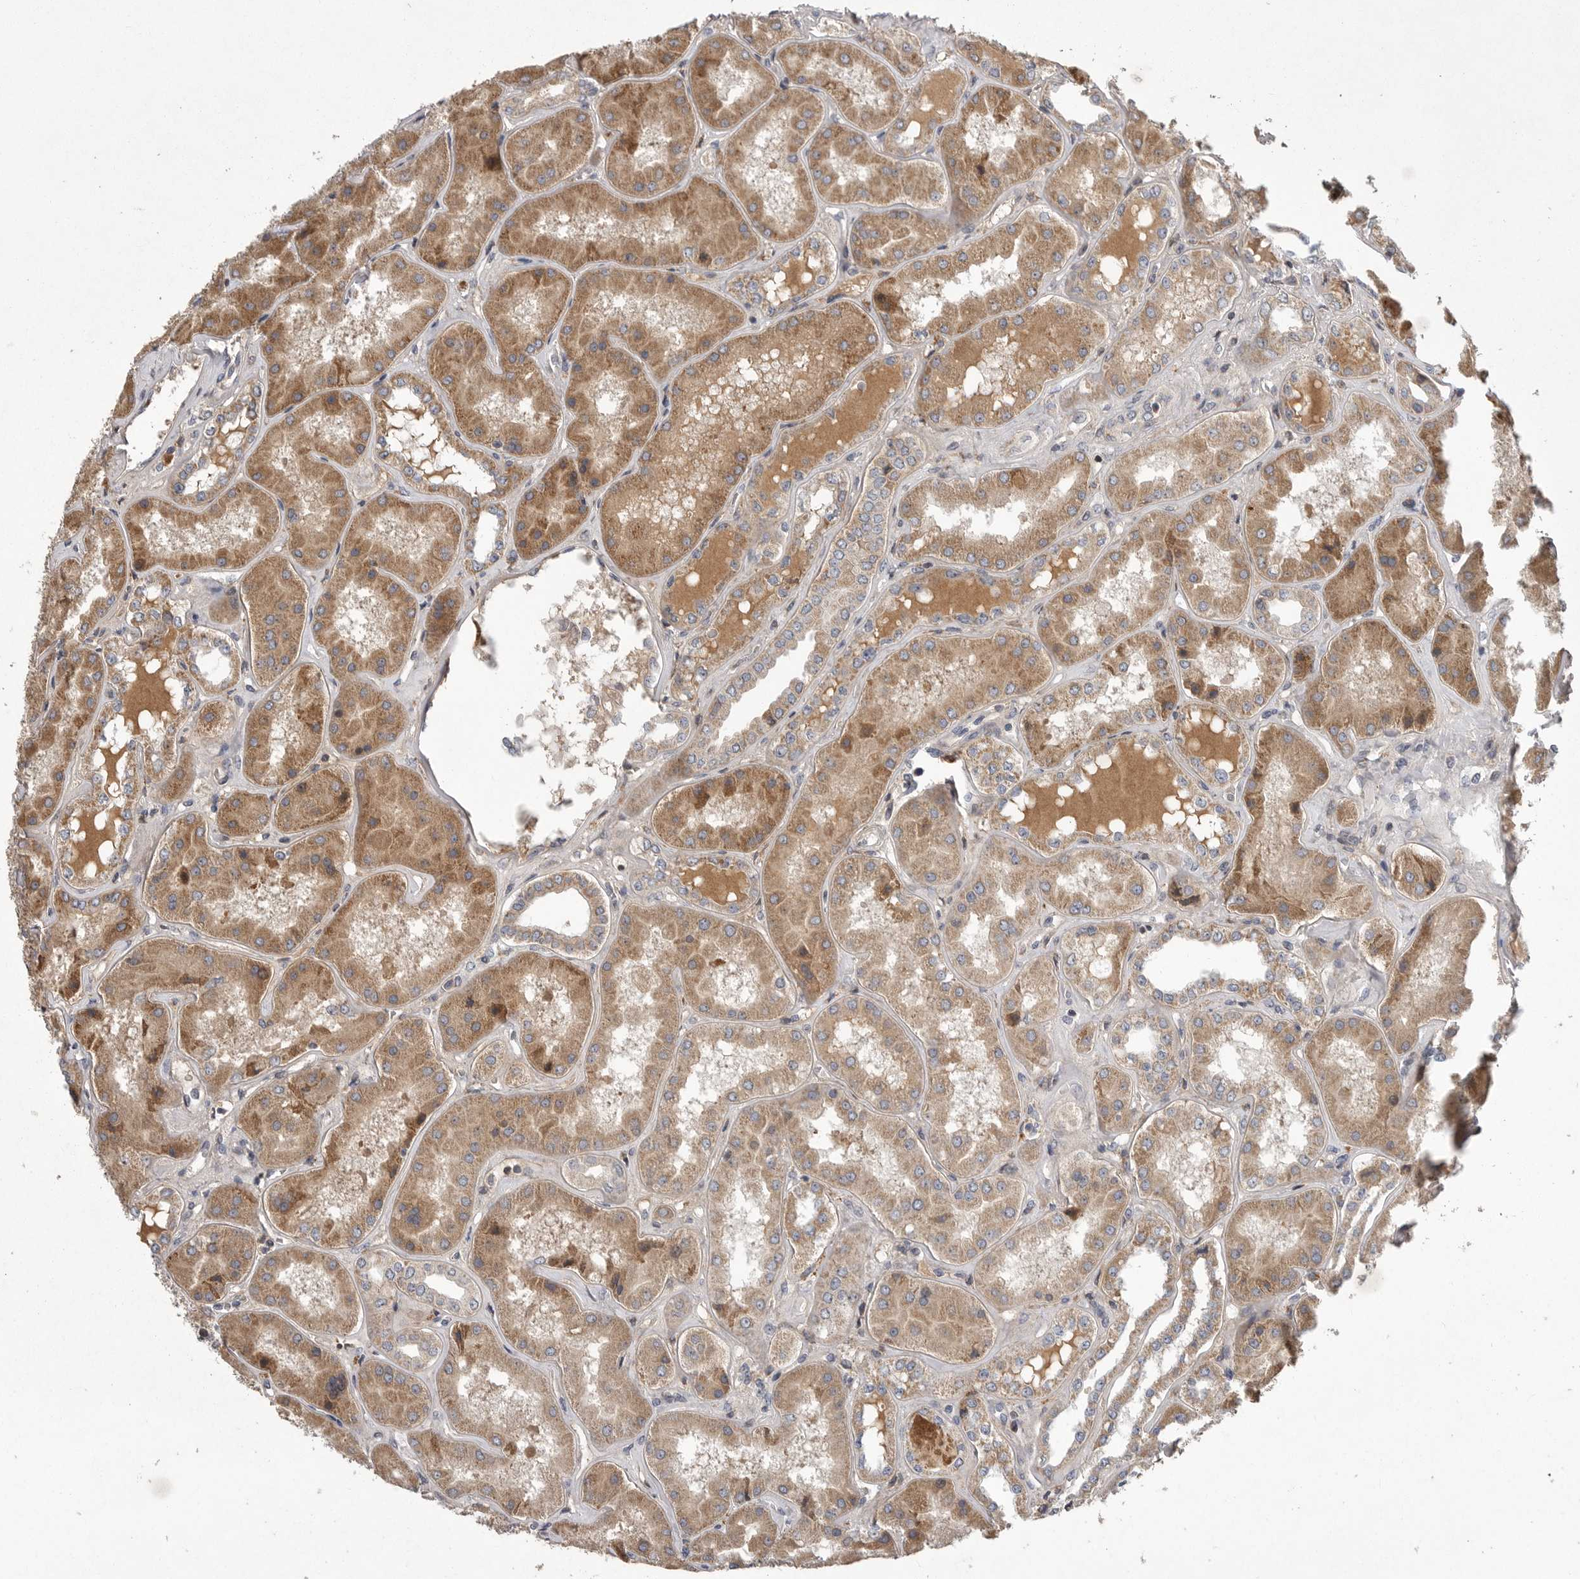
{"staining": {"intensity": "moderate", "quantity": "25%-75%", "location": "cytoplasmic/membranous"}, "tissue": "kidney", "cell_type": "Cells in glomeruli", "image_type": "normal", "snomed": [{"axis": "morphology", "description": "Normal tissue, NOS"}, {"axis": "topography", "description": "Kidney"}], "caption": "Immunohistochemical staining of unremarkable kidney reveals 25%-75% levels of moderate cytoplasmic/membranous protein positivity in about 25%-75% of cells in glomeruli.", "gene": "CRP", "patient": {"sex": "female", "age": 56}}